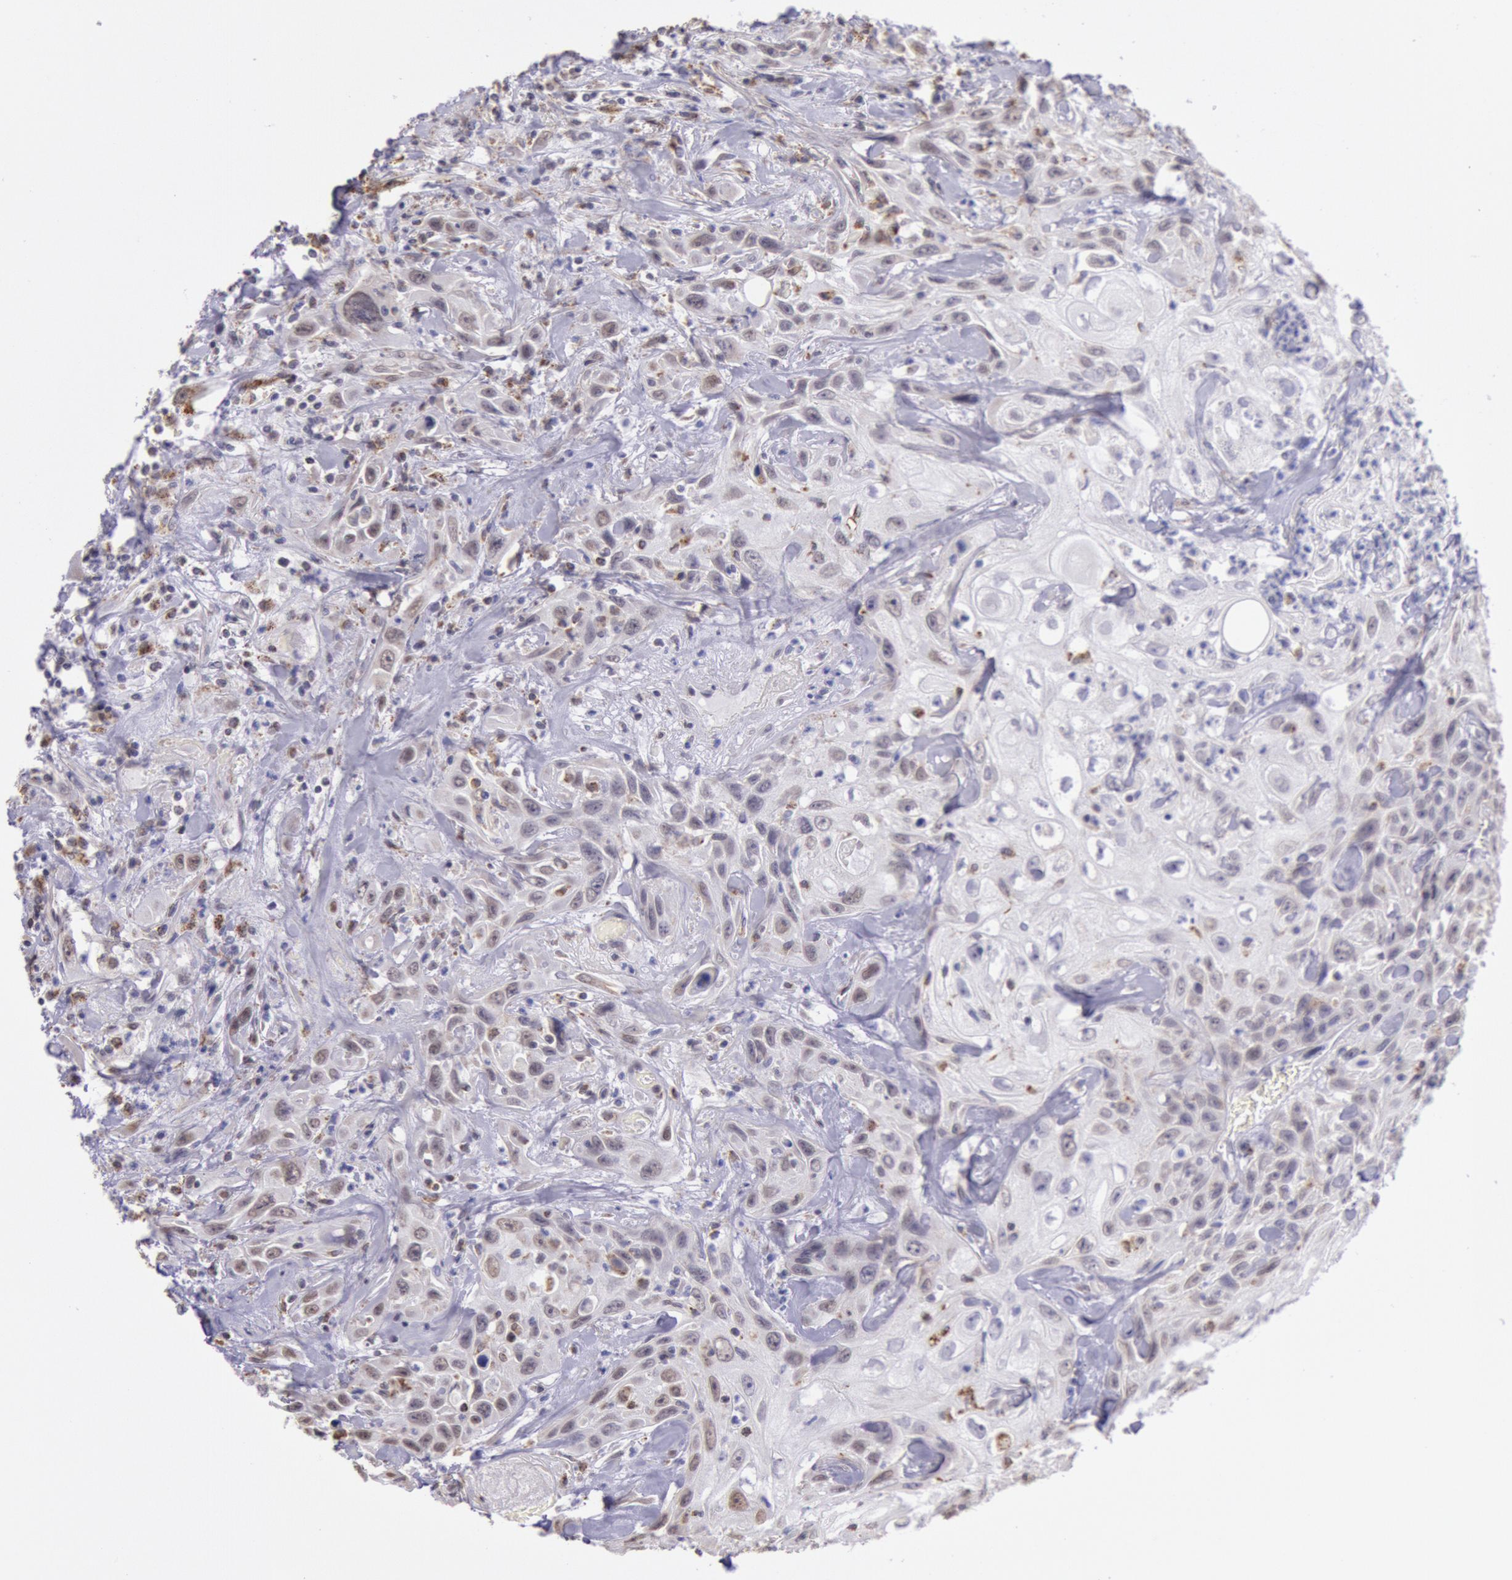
{"staining": {"intensity": "weak", "quantity": "25%-75%", "location": "cytoplasmic/membranous"}, "tissue": "urothelial cancer", "cell_type": "Tumor cells", "image_type": "cancer", "snomed": [{"axis": "morphology", "description": "Urothelial carcinoma, High grade"}, {"axis": "topography", "description": "Urinary bladder"}], "caption": "Tumor cells display low levels of weak cytoplasmic/membranous positivity in approximately 25%-75% of cells in urothelial carcinoma (high-grade).", "gene": "FRMD6", "patient": {"sex": "female", "age": 84}}